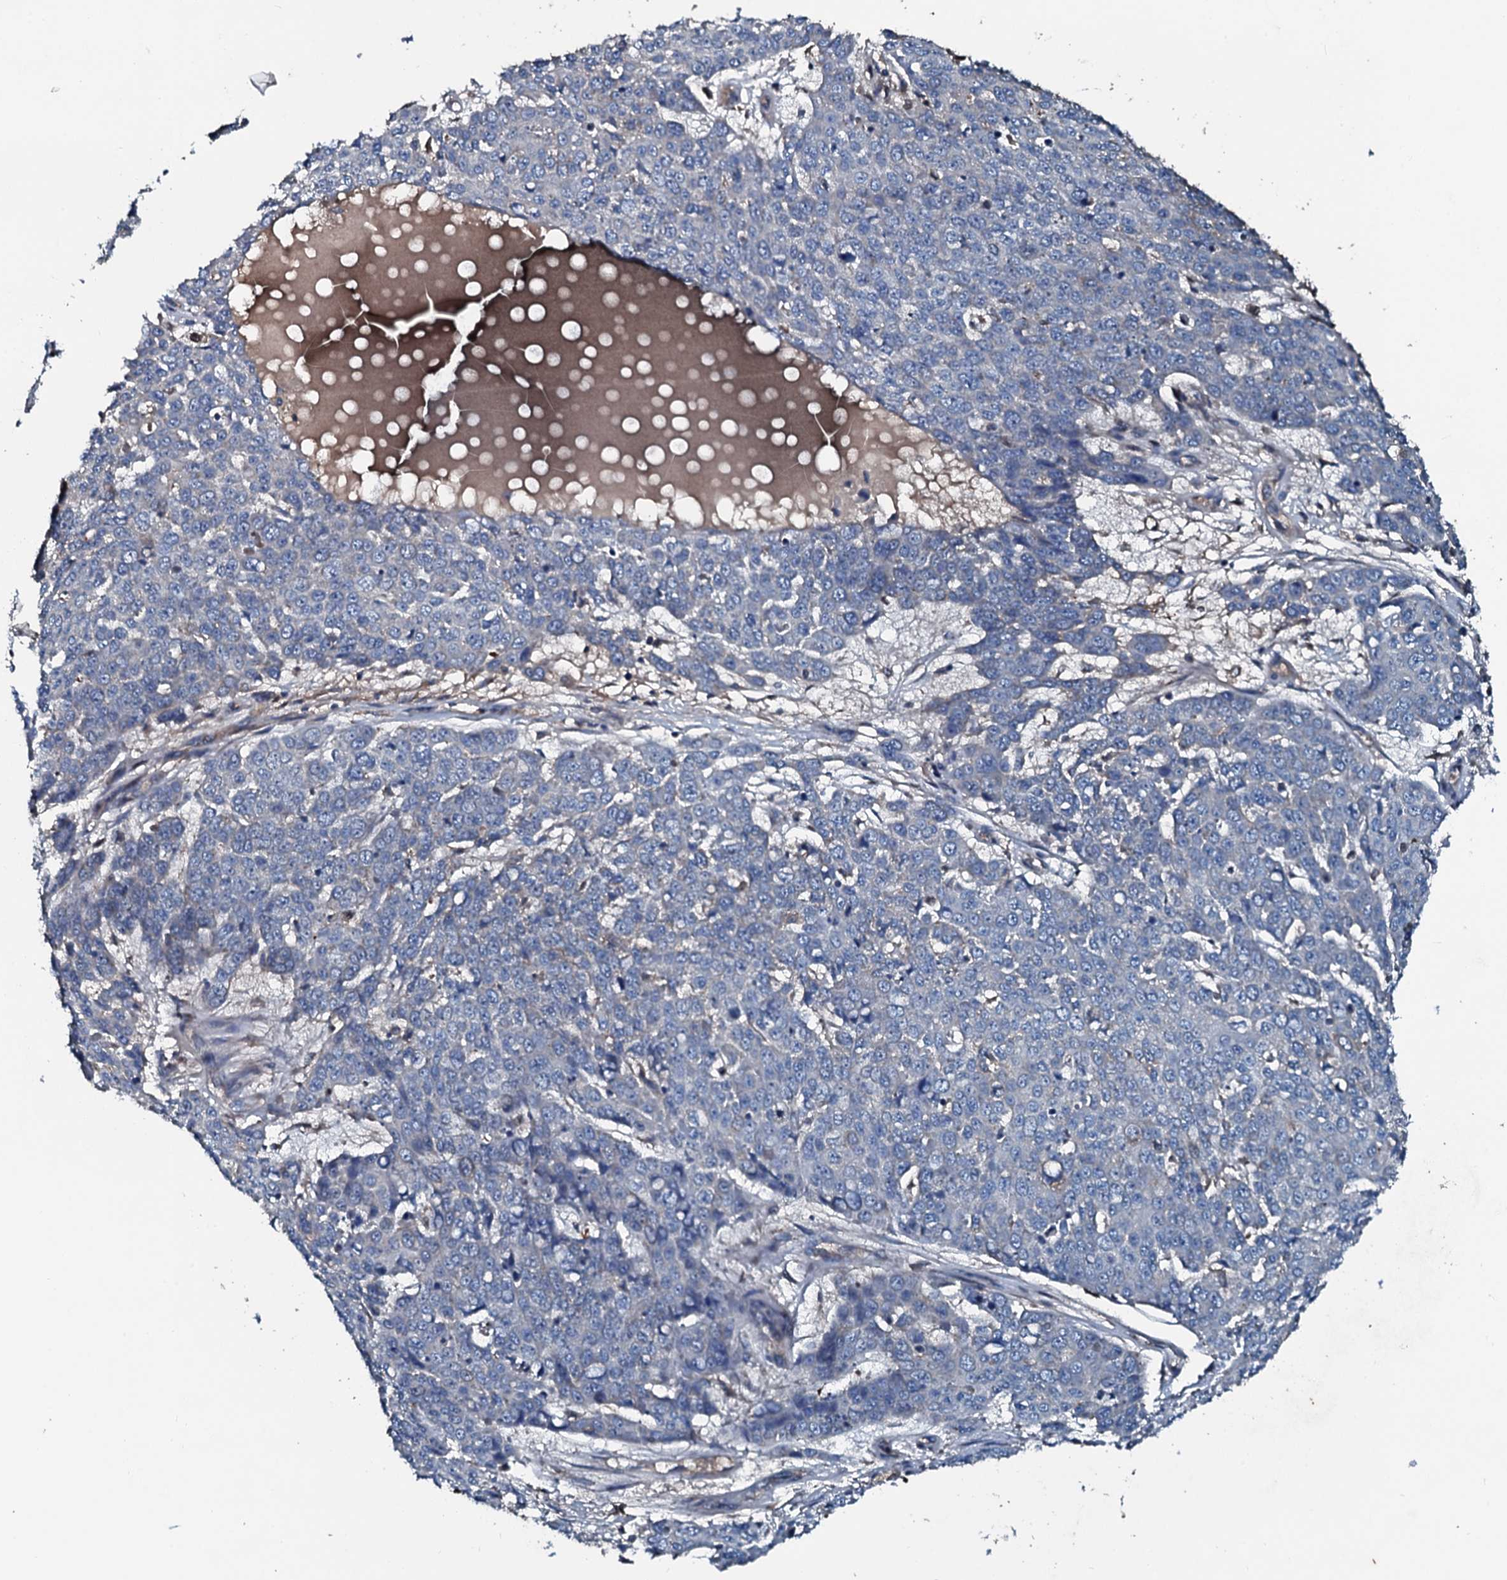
{"staining": {"intensity": "negative", "quantity": "none", "location": "none"}, "tissue": "skin cancer", "cell_type": "Tumor cells", "image_type": "cancer", "snomed": [{"axis": "morphology", "description": "Squamous cell carcinoma, NOS"}, {"axis": "topography", "description": "Skin"}], "caption": "Immunohistochemistry (IHC) image of neoplastic tissue: skin cancer (squamous cell carcinoma) stained with DAB (3,3'-diaminobenzidine) demonstrates no significant protein positivity in tumor cells.", "gene": "ACSS3", "patient": {"sex": "male", "age": 71}}